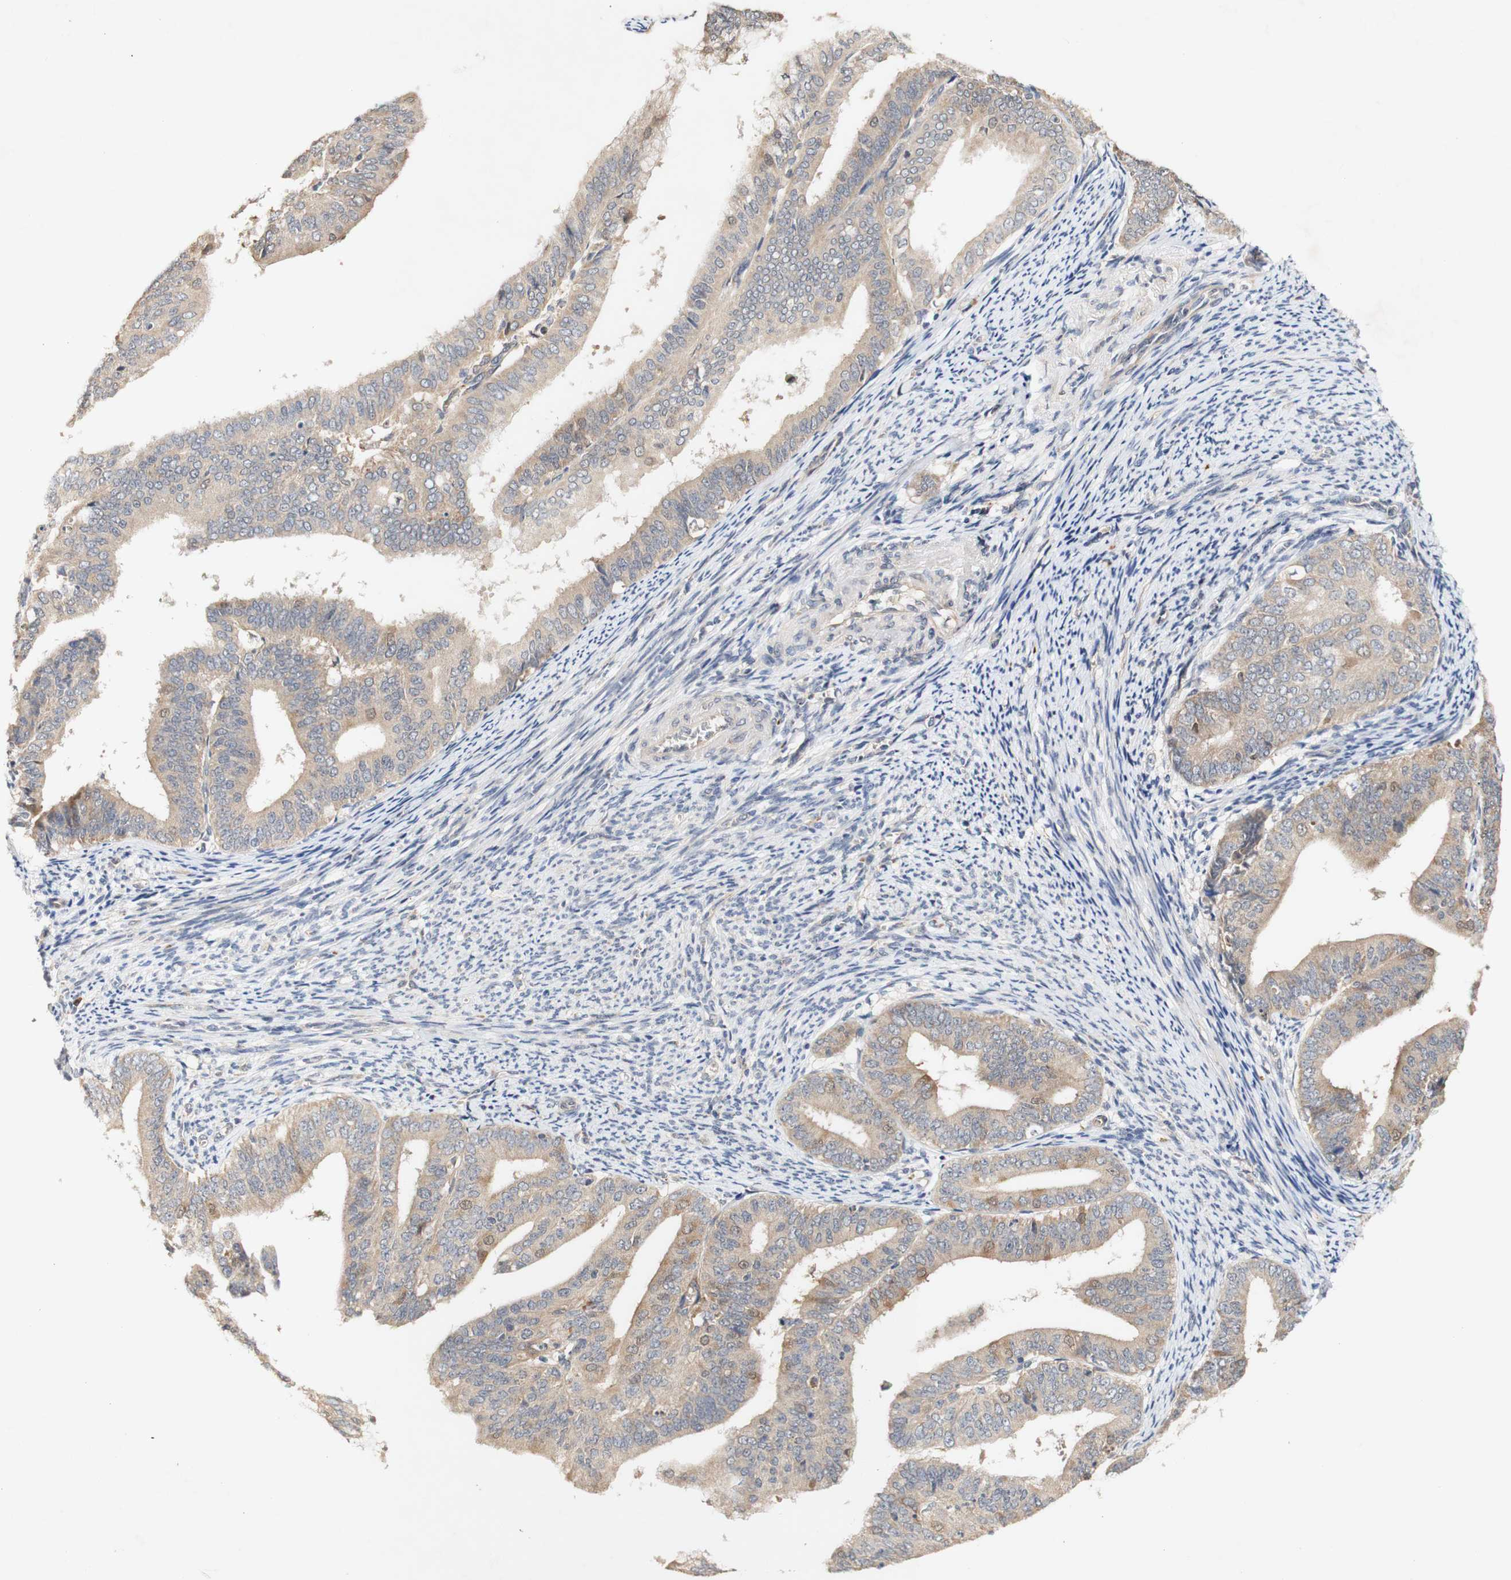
{"staining": {"intensity": "weak", "quantity": ">75%", "location": "cytoplasmic/membranous"}, "tissue": "endometrial cancer", "cell_type": "Tumor cells", "image_type": "cancer", "snomed": [{"axis": "morphology", "description": "Adenocarcinoma, NOS"}, {"axis": "topography", "description": "Endometrium"}], "caption": "A histopathology image of human endometrial adenocarcinoma stained for a protein shows weak cytoplasmic/membranous brown staining in tumor cells.", "gene": "PIN1", "patient": {"sex": "female", "age": 63}}